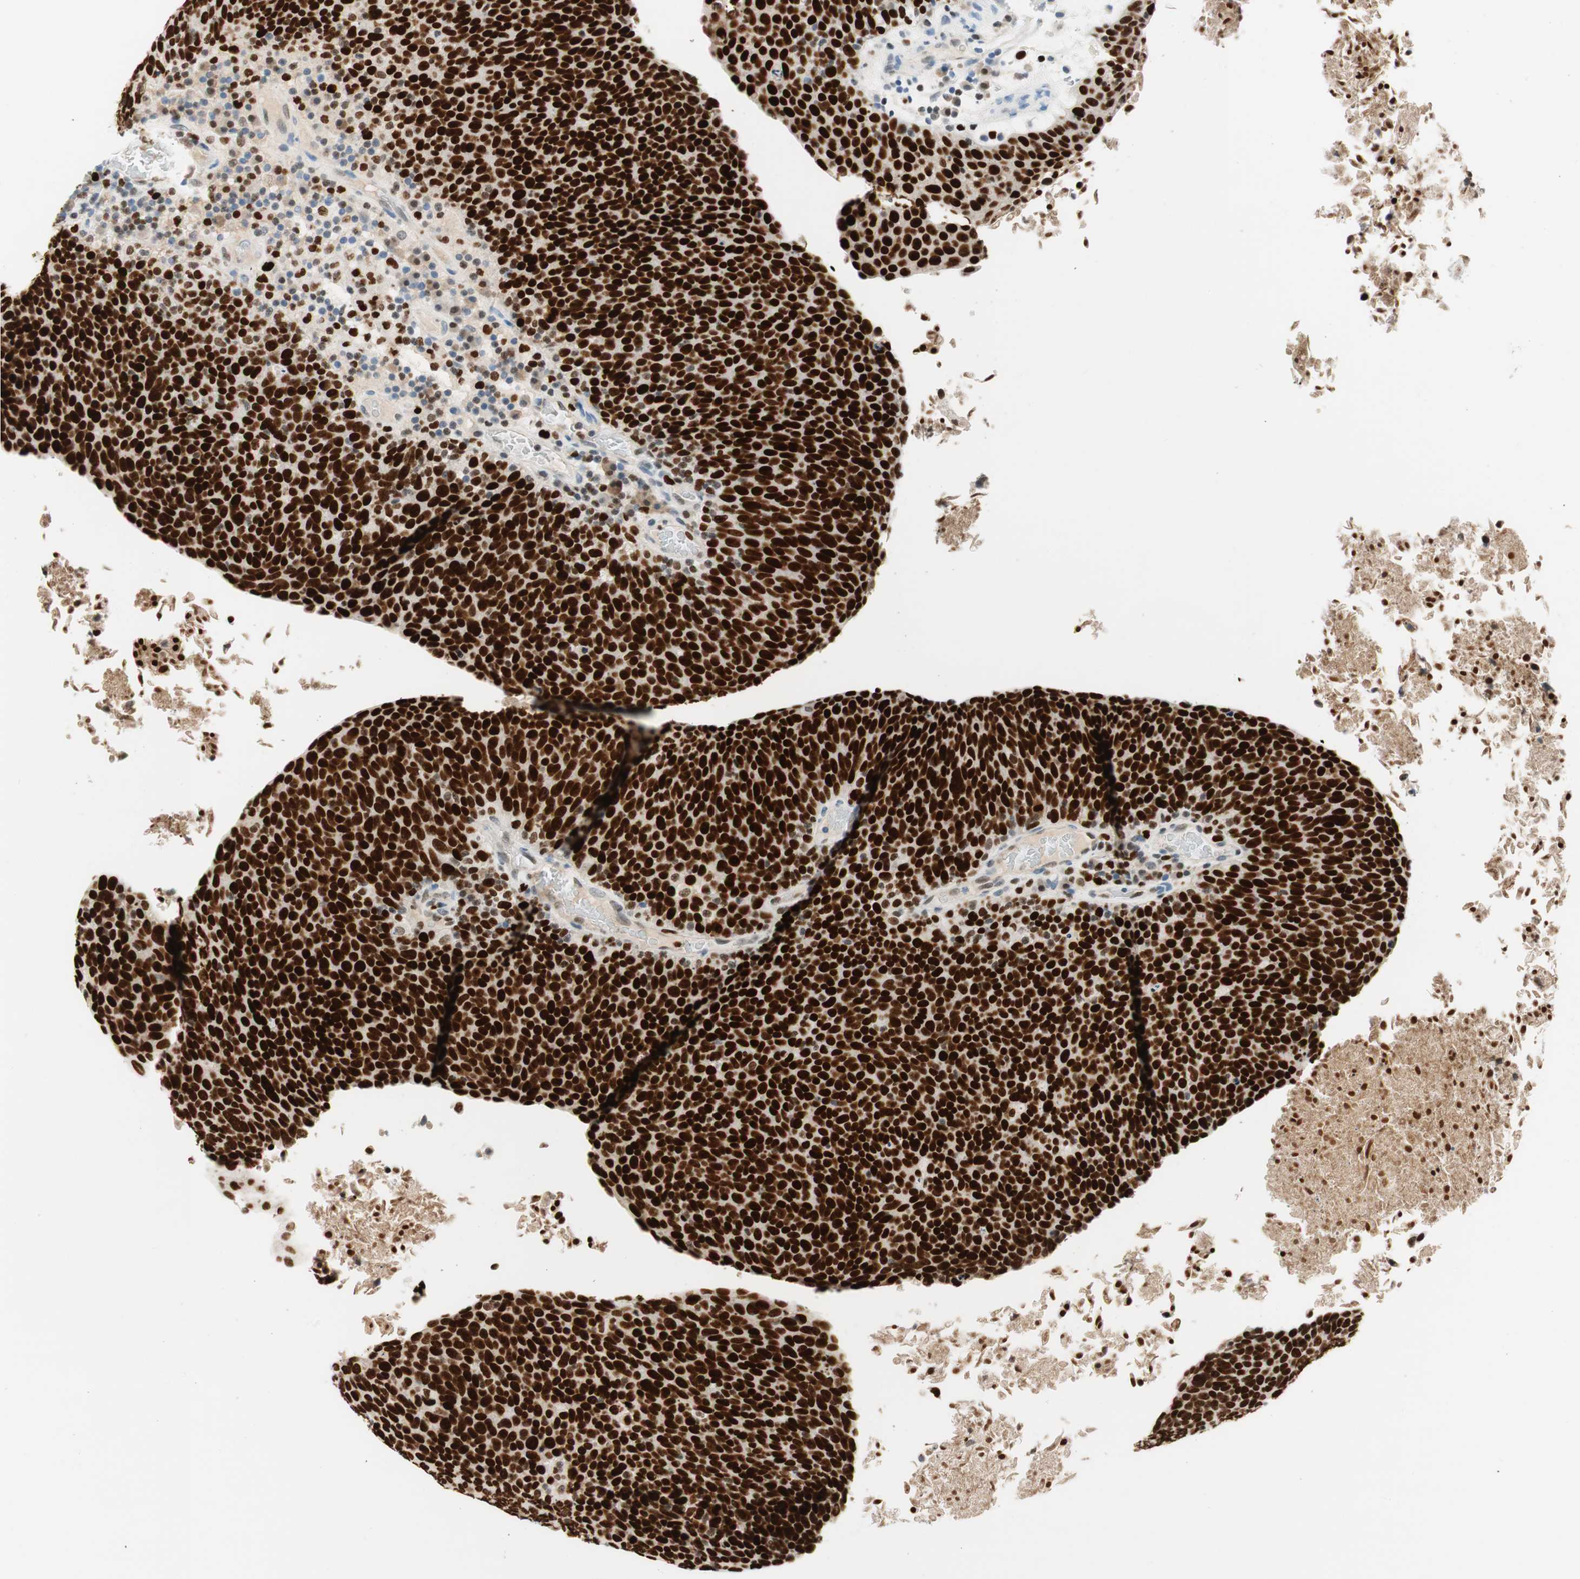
{"staining": {"intensity": "strong", "quantity": ">75%", "location": "nuclear"}, "tissue": "head and neck cancer", "cell_type": "Tumor cells", "image_type": "cancer", "snomed": [{"axis": "morphology", "description": "Squamous cell carcinoma, NOS"}, {"axis": "morphology", "description": "Squamous cell carcinoma, metastatic, NOS"}, {"axis": "topography", "description": "Lymph node"}, {"axis": "topography", "description": "Head-Neck"}], "caption": "An image showing strong nuclear expression in approximately >75% of tumor cells in head and neck squamous cell carcinoma, as visualized by brown immunohistochemical staining.", "gene": "EZH2", "patient": {"sex": "male", "age": 62}}